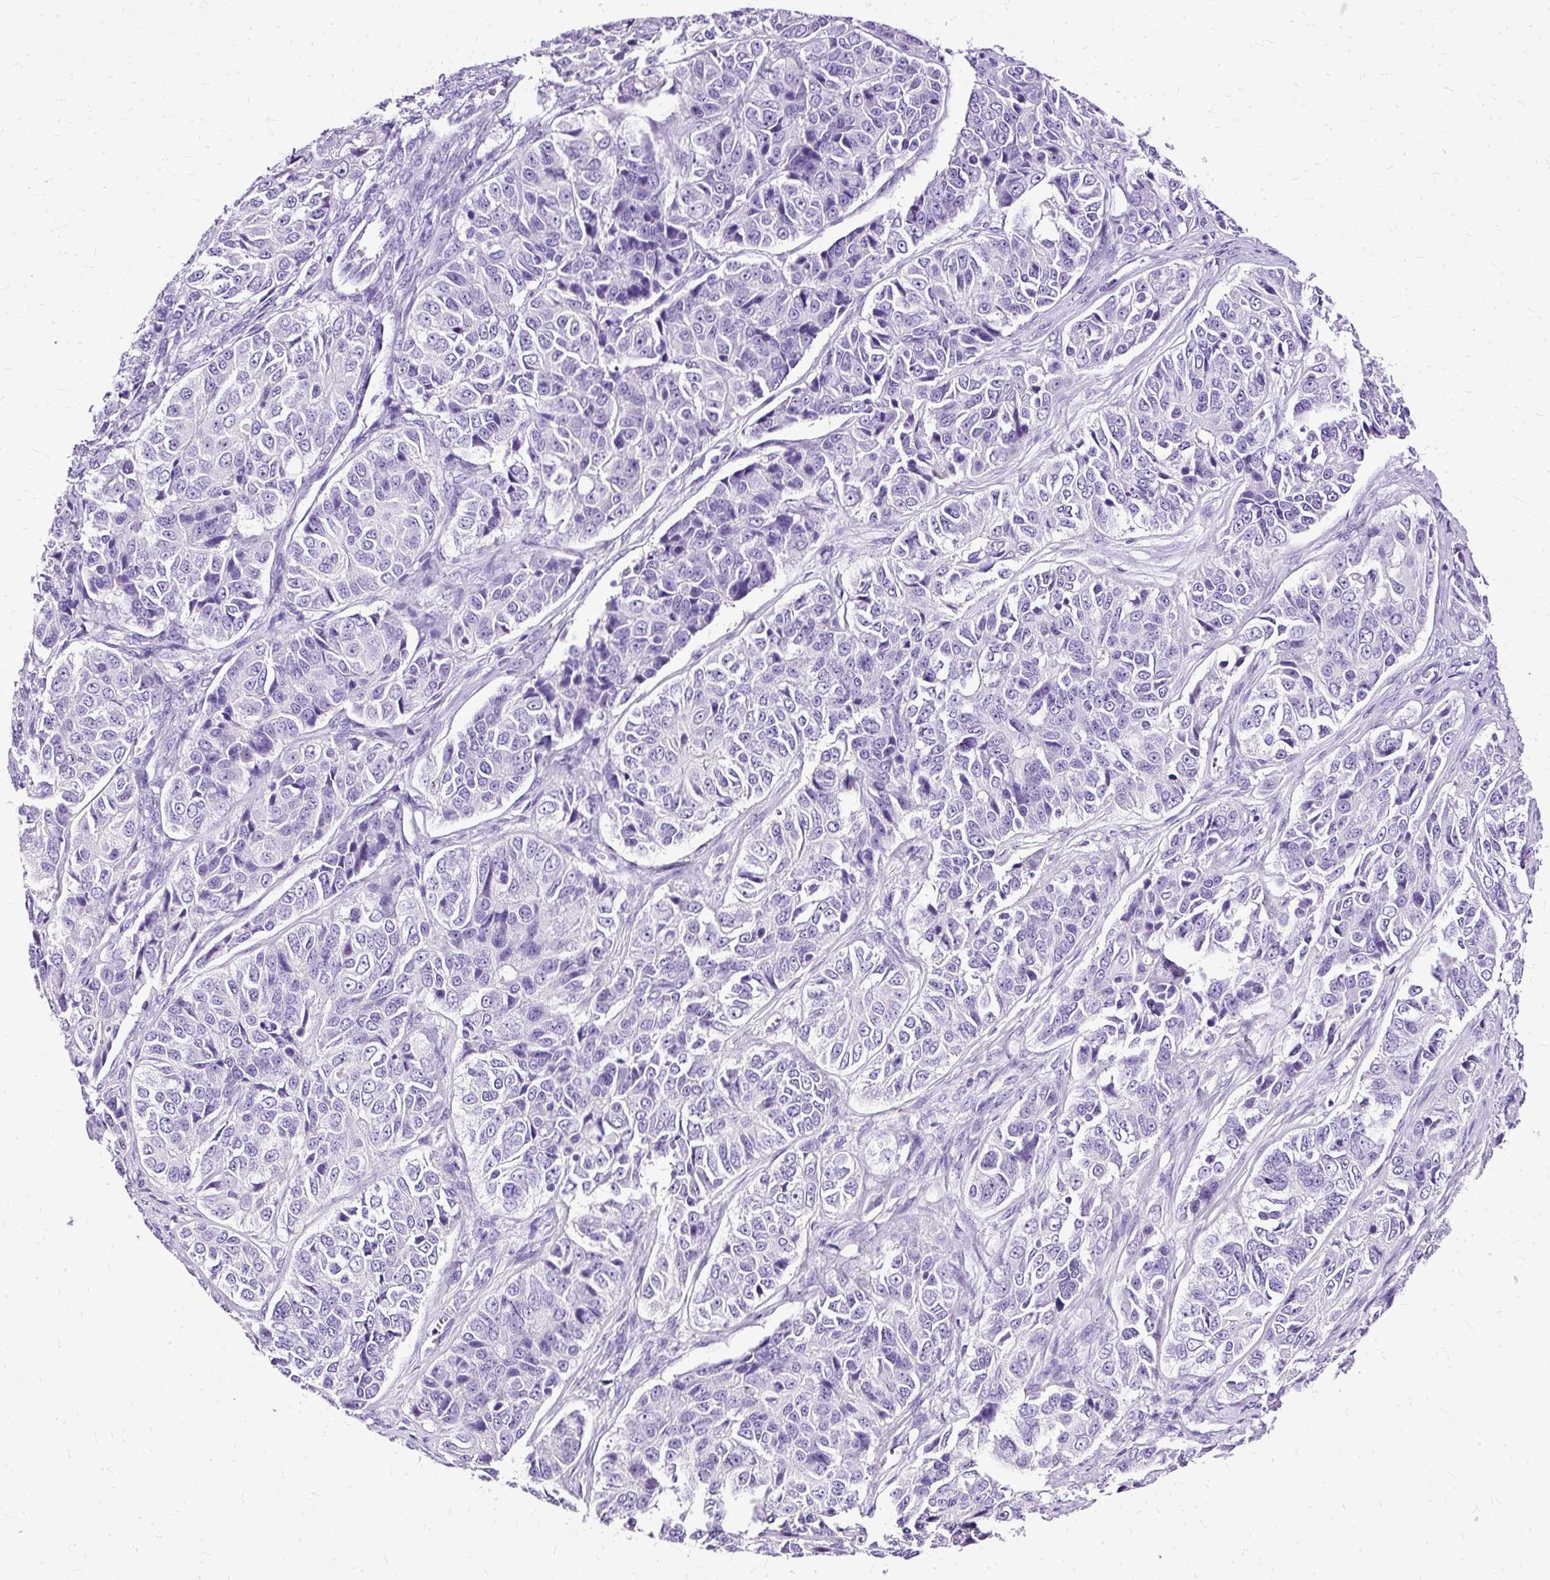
{"staining": {"intensity": "negative", "quantity": "none", "location": "none"}, "tissue": "ovarian cancer", "cell_type": "Tumor cells", "image_type": "cancer", "snomed": [{"axis": "morphology", "description": "Carcinoma, endometroid"}, {"axis": "topography", "description": "Ovary"}], "caption": "Histopathology image shows no significant protein staining in tumor cells of endometroid carcinoma (ovarian).", "gene": "SLC8A2", "patient": {"sex": "female", "age": 51}}